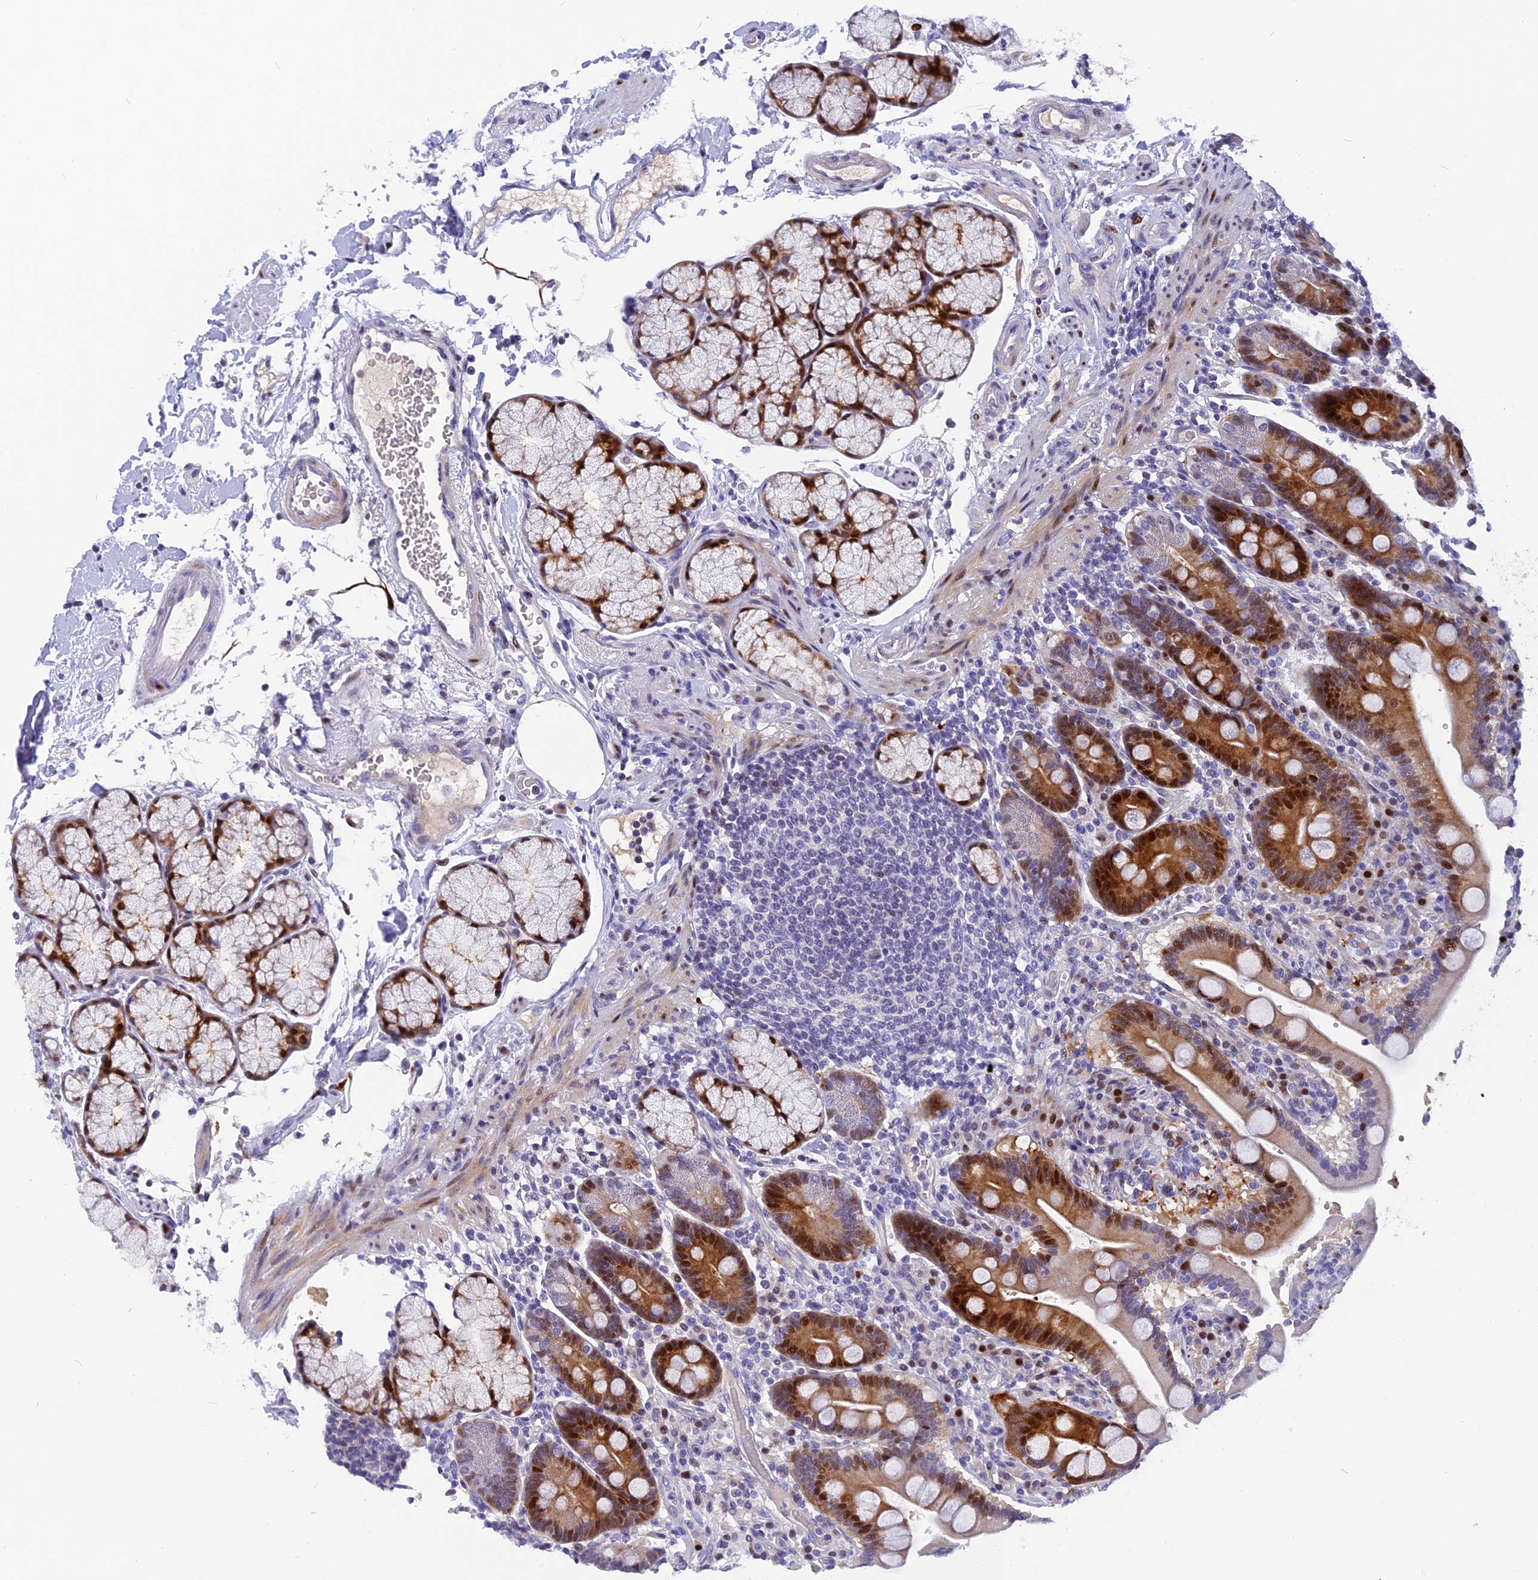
{"staining": {"intensity": "strong", "quantity": "25%-75%", "location": "cytoplasmic/membranous,nuclear"}, "tissue": "duodenum", "cell_type": "Glandular cells", "image_type": "normal", "snomed": [{"axis": "morphology", "description": "Normal tissue, NOS"}, {"axis": "topography", "description": "Small intestine, NOS"}], "caption": "IHC (DAB) staining of normal duodenum reveals strong cytoplasmic/membranous,nuclear protein expression in about 25%-75% of glandular cells.", "gene": "NKPD1", "patient": {"sex": "female", "age": 71}}